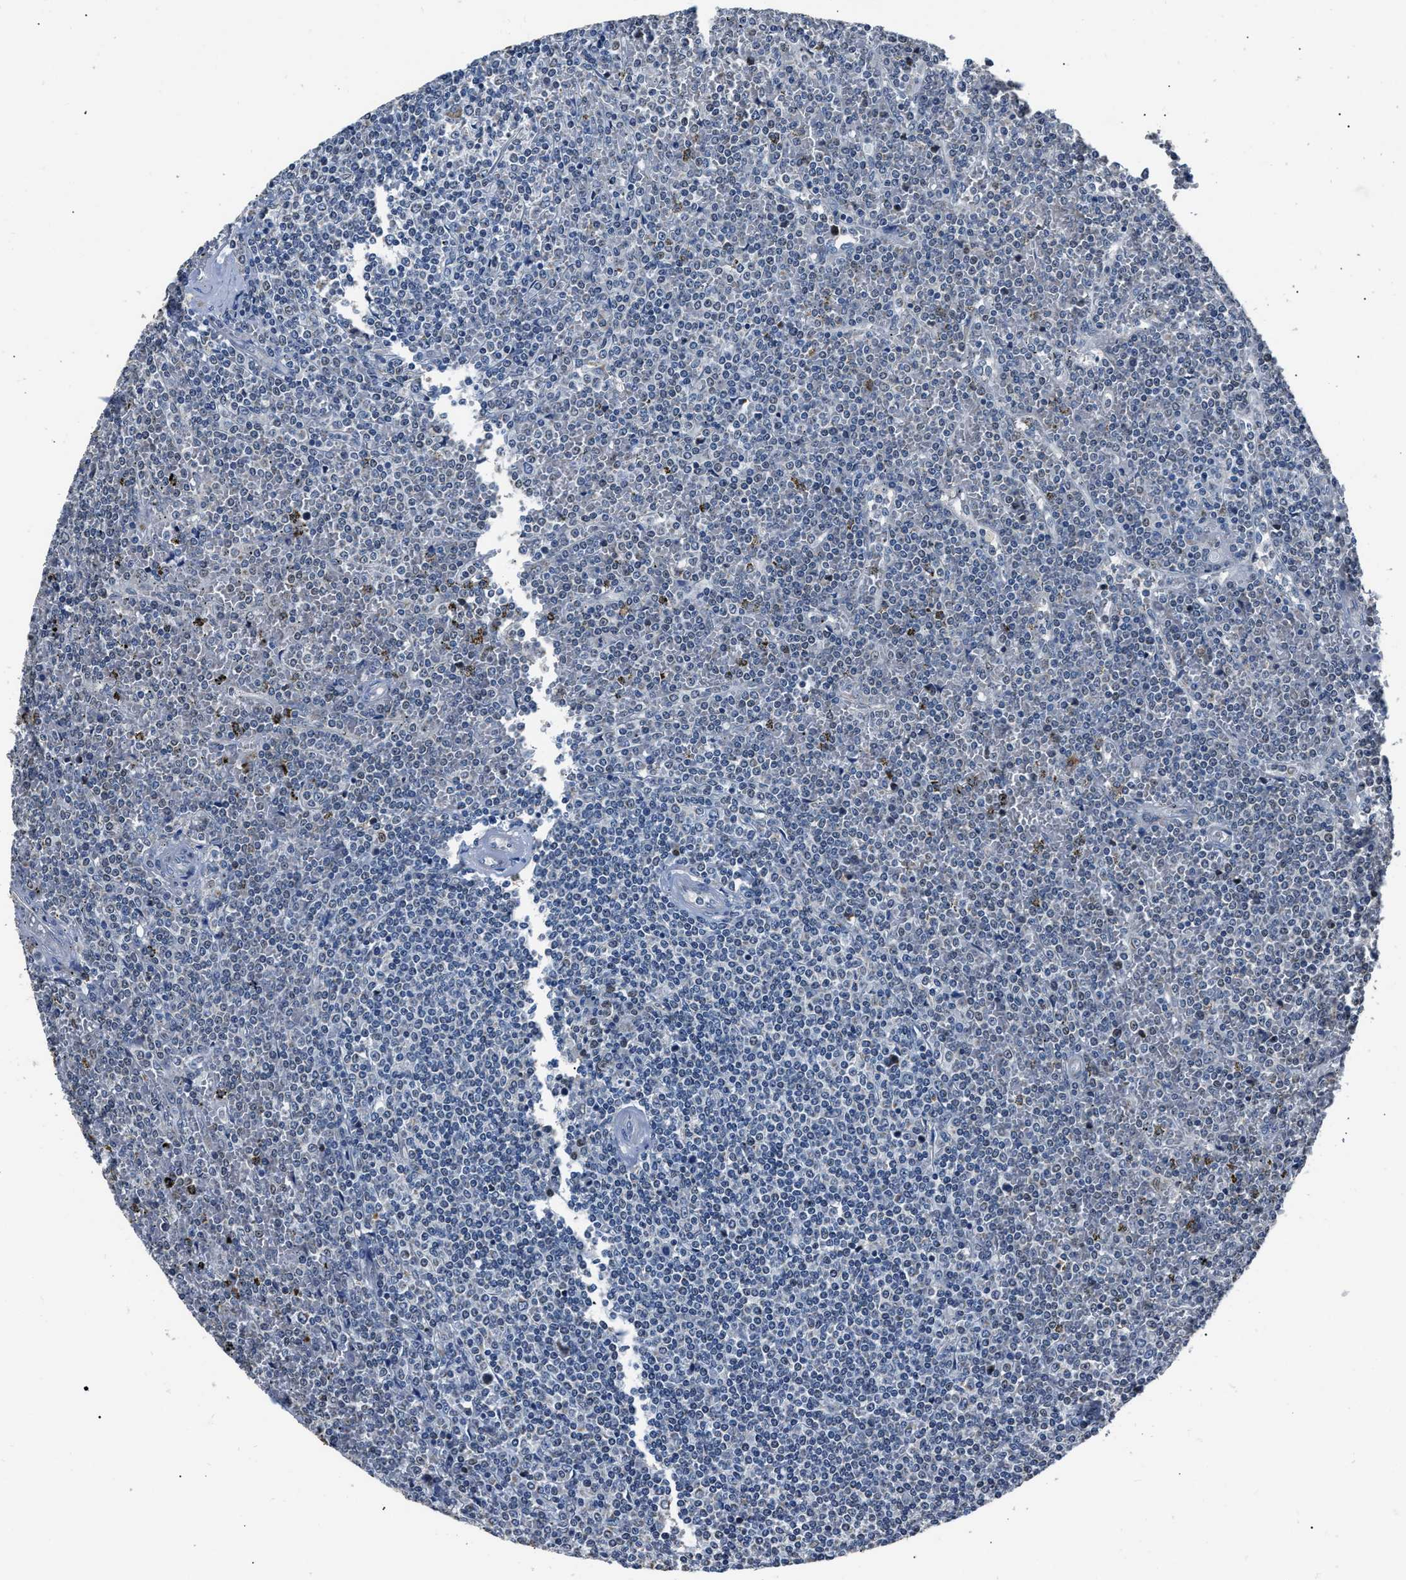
{"staining": {"intensity": "negative", "quantity": "none", "location": "none"}, "tissue": "lymphoma", "cell_type": "Tumor cells", "image_type": "cancer", "snomed": [{"axis": "morphology", "description": "Malignant lymphoma, non-Hodgkin's type, Low grade"}, {"axis": "topography", "description": "Spleen"}], "caption": "A histopathology image of human low-grade malignant lymphoma, non-Hodgkin's type is negative for staining in tumor cells.", "gene": "NSUN5", "patient": {"sex": "female", "age": 19}}